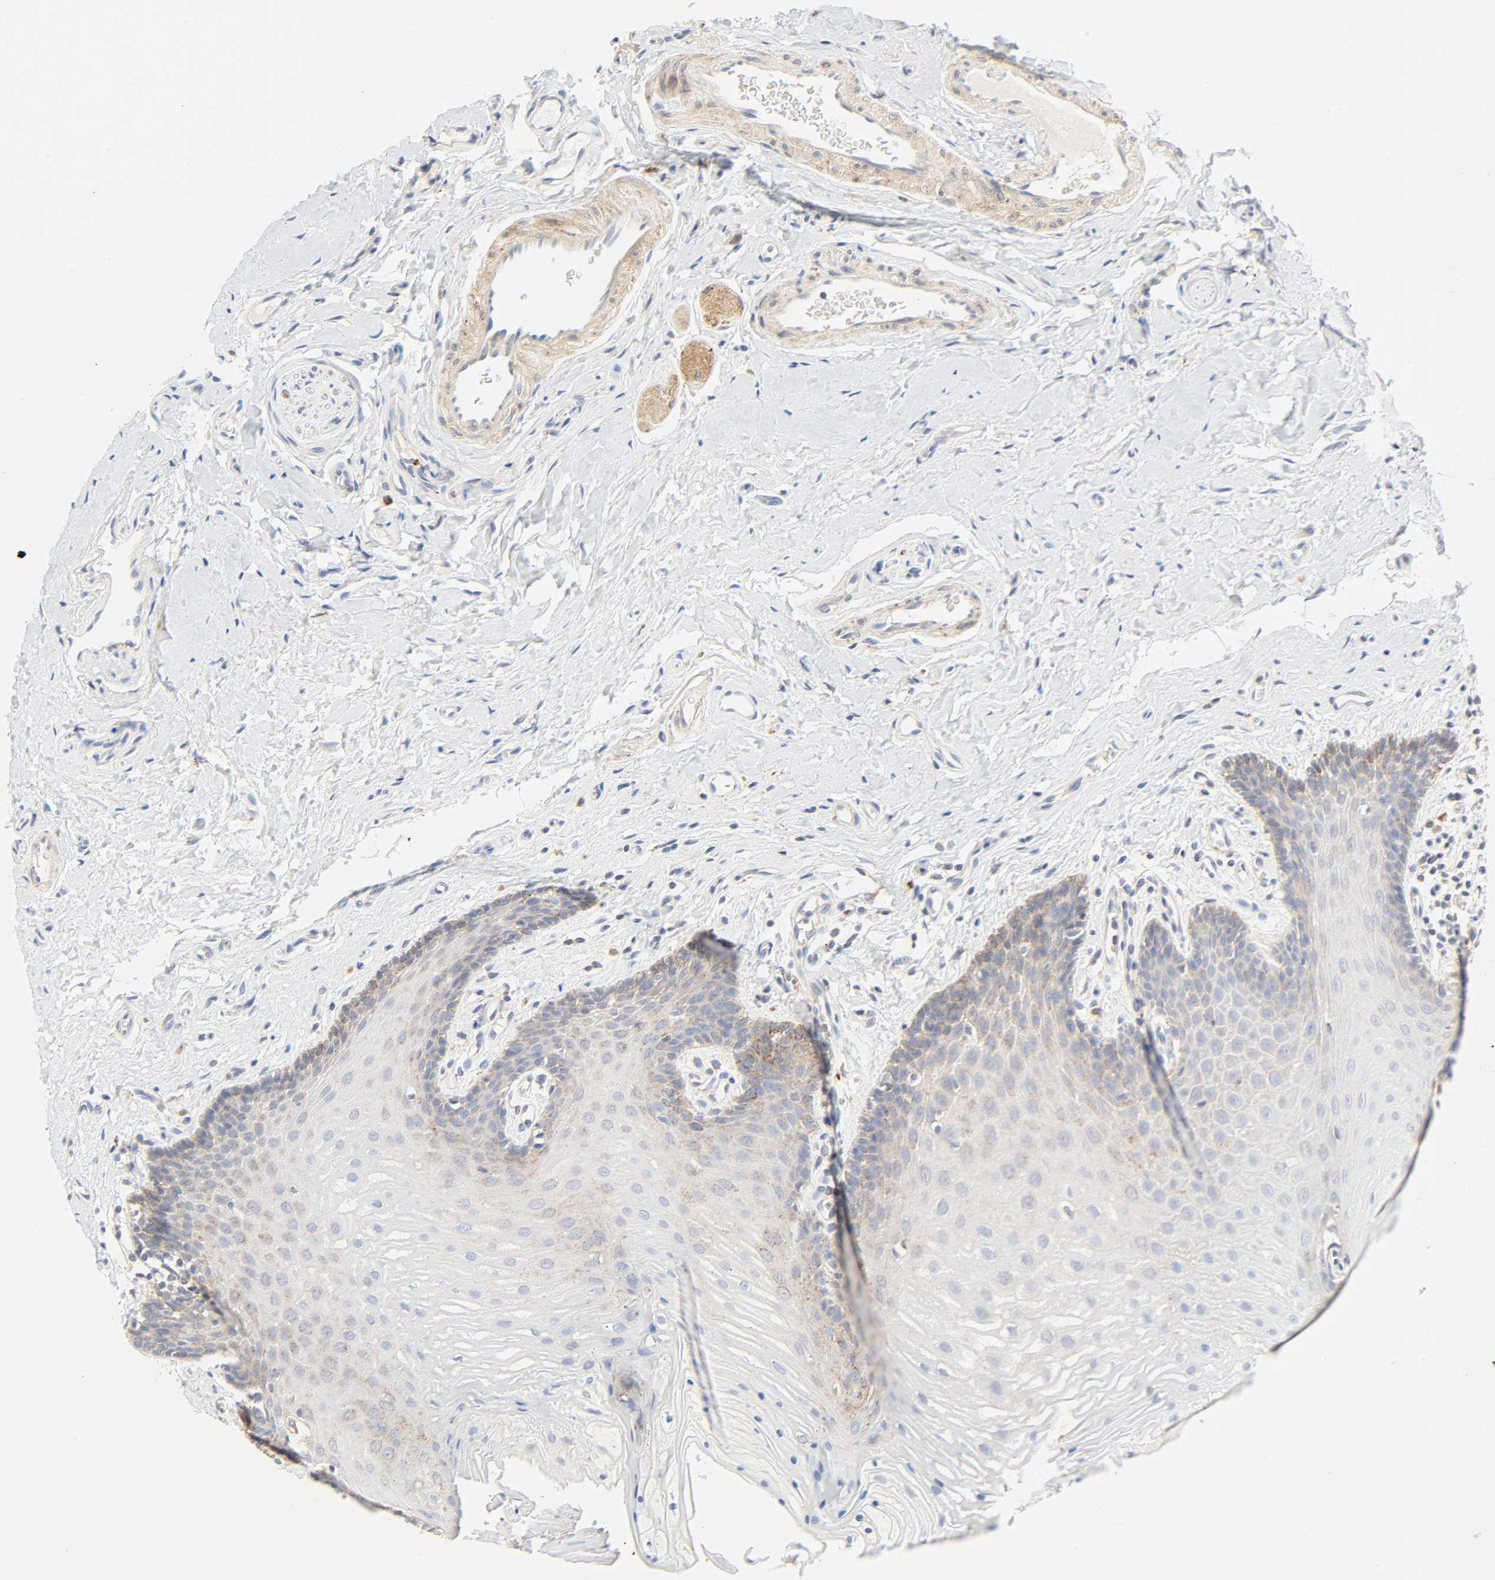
{"staining": {"intensity": "weak", "quantity": "<25%", "location": "cytoplasmic/membranous"}, "tissue": "oral mucosa", "cell_type": "Squamous epithelial cells", "image_type": "normal", "snomed": [{"axis": "morphology", "description": "Normal tissue, NOS"}, {"axis": "topography", "description": "Oral tissue"}], "caption": "The immunohistochemistry image has no significant expression in squamous epithelial cells of oral mucosa. (DAB immunohistochemistry, high magnification).", "gene": "CAMK2A", "patient": {"sex": "male", "age": 62}}